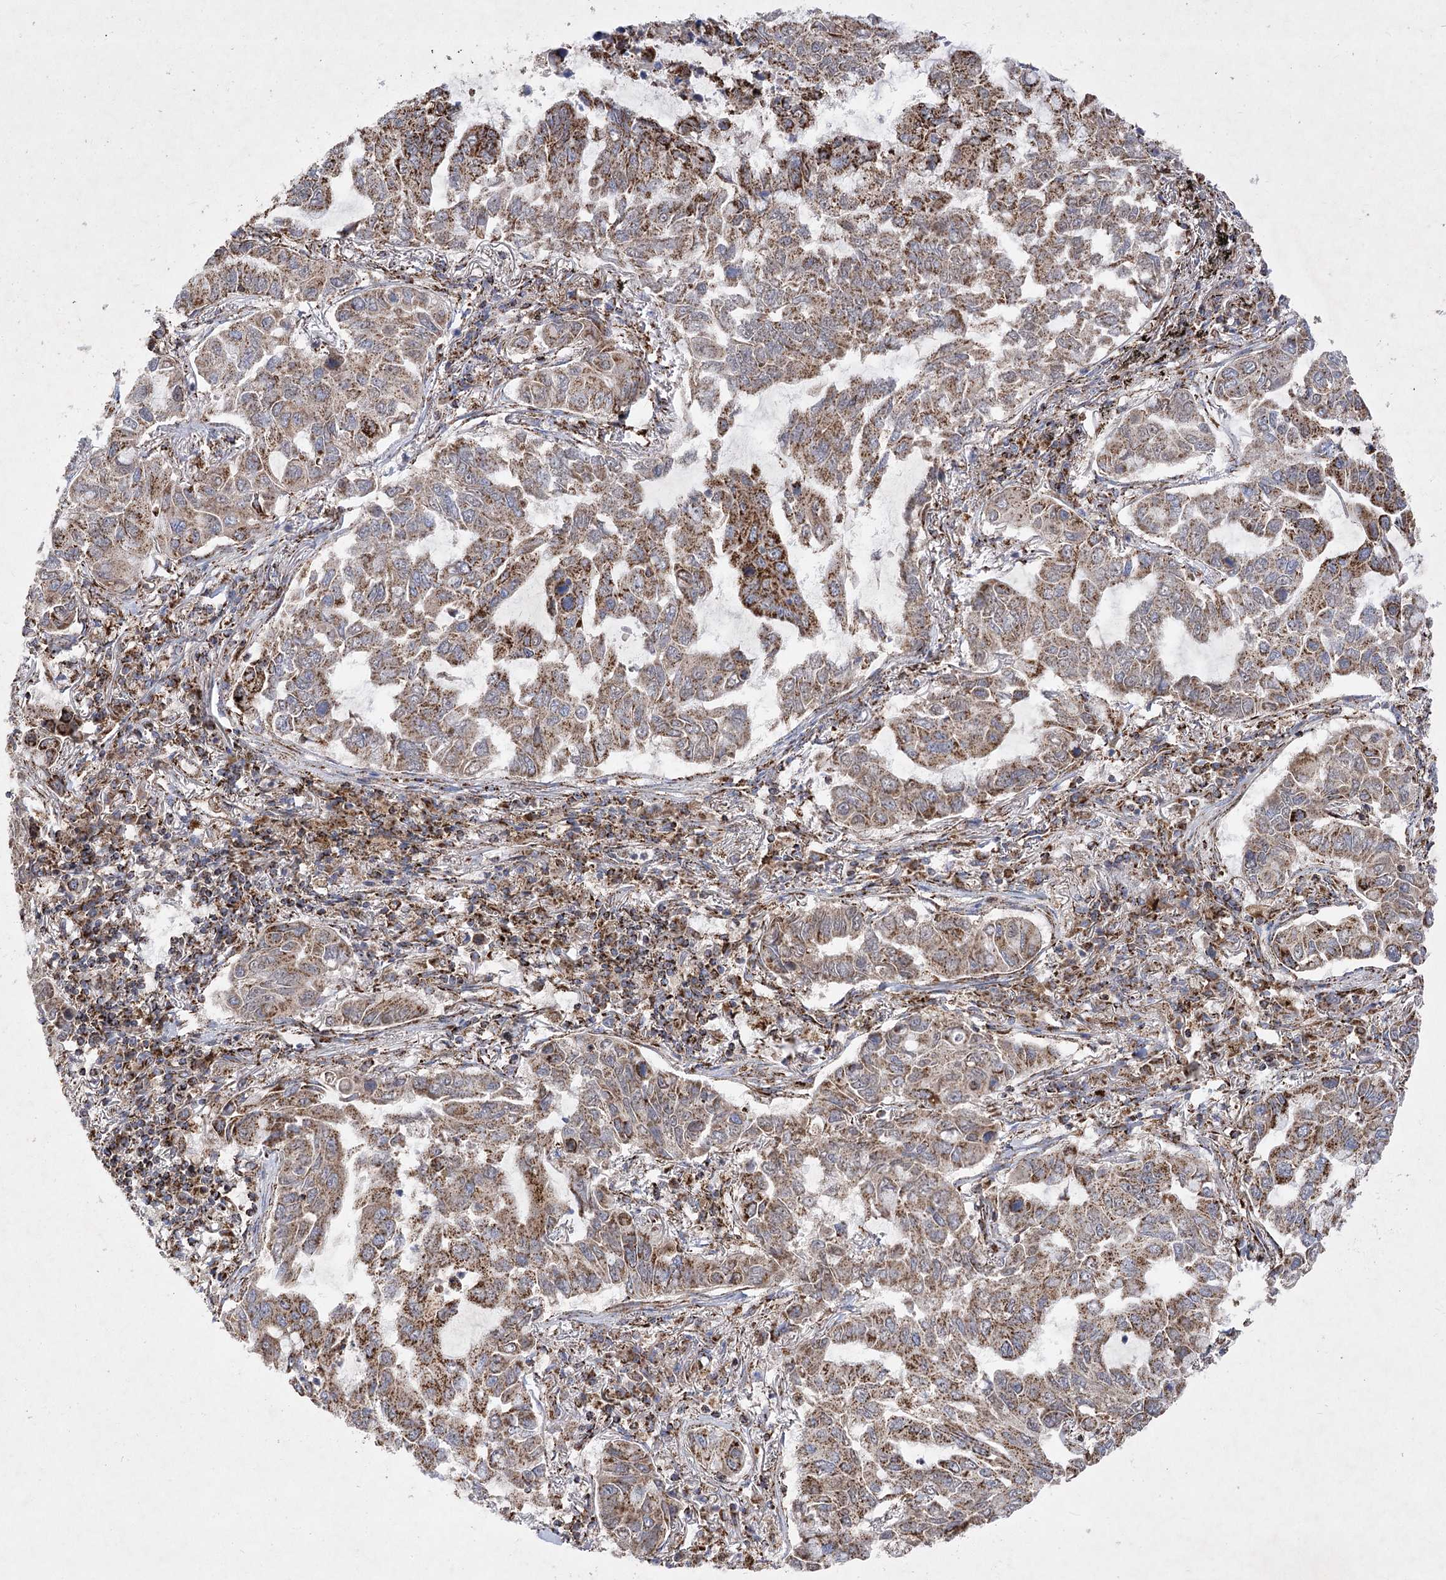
{"staining": {"intensity": "moderate", "quantity": ">75%", "location": "cytoplasmic/membranous"}, "tissue": "lung cancer", "cell_type": "Tumor cells", "image_type": "cancer", "snomed": [{"axis": "morphology", "description": "Adenocarcinoma, NOS"}, {"axis": "topography", "description": "Lung"}], "caption": "Lung adenocarcinoma was stained to show a protein in brown. There is medium levels of moderate cytoplasmic/membranous expression in approximately >75% of tumor cells.", "gene": "ASNSD1", "patient": {"sex": "male", "age": 64}}